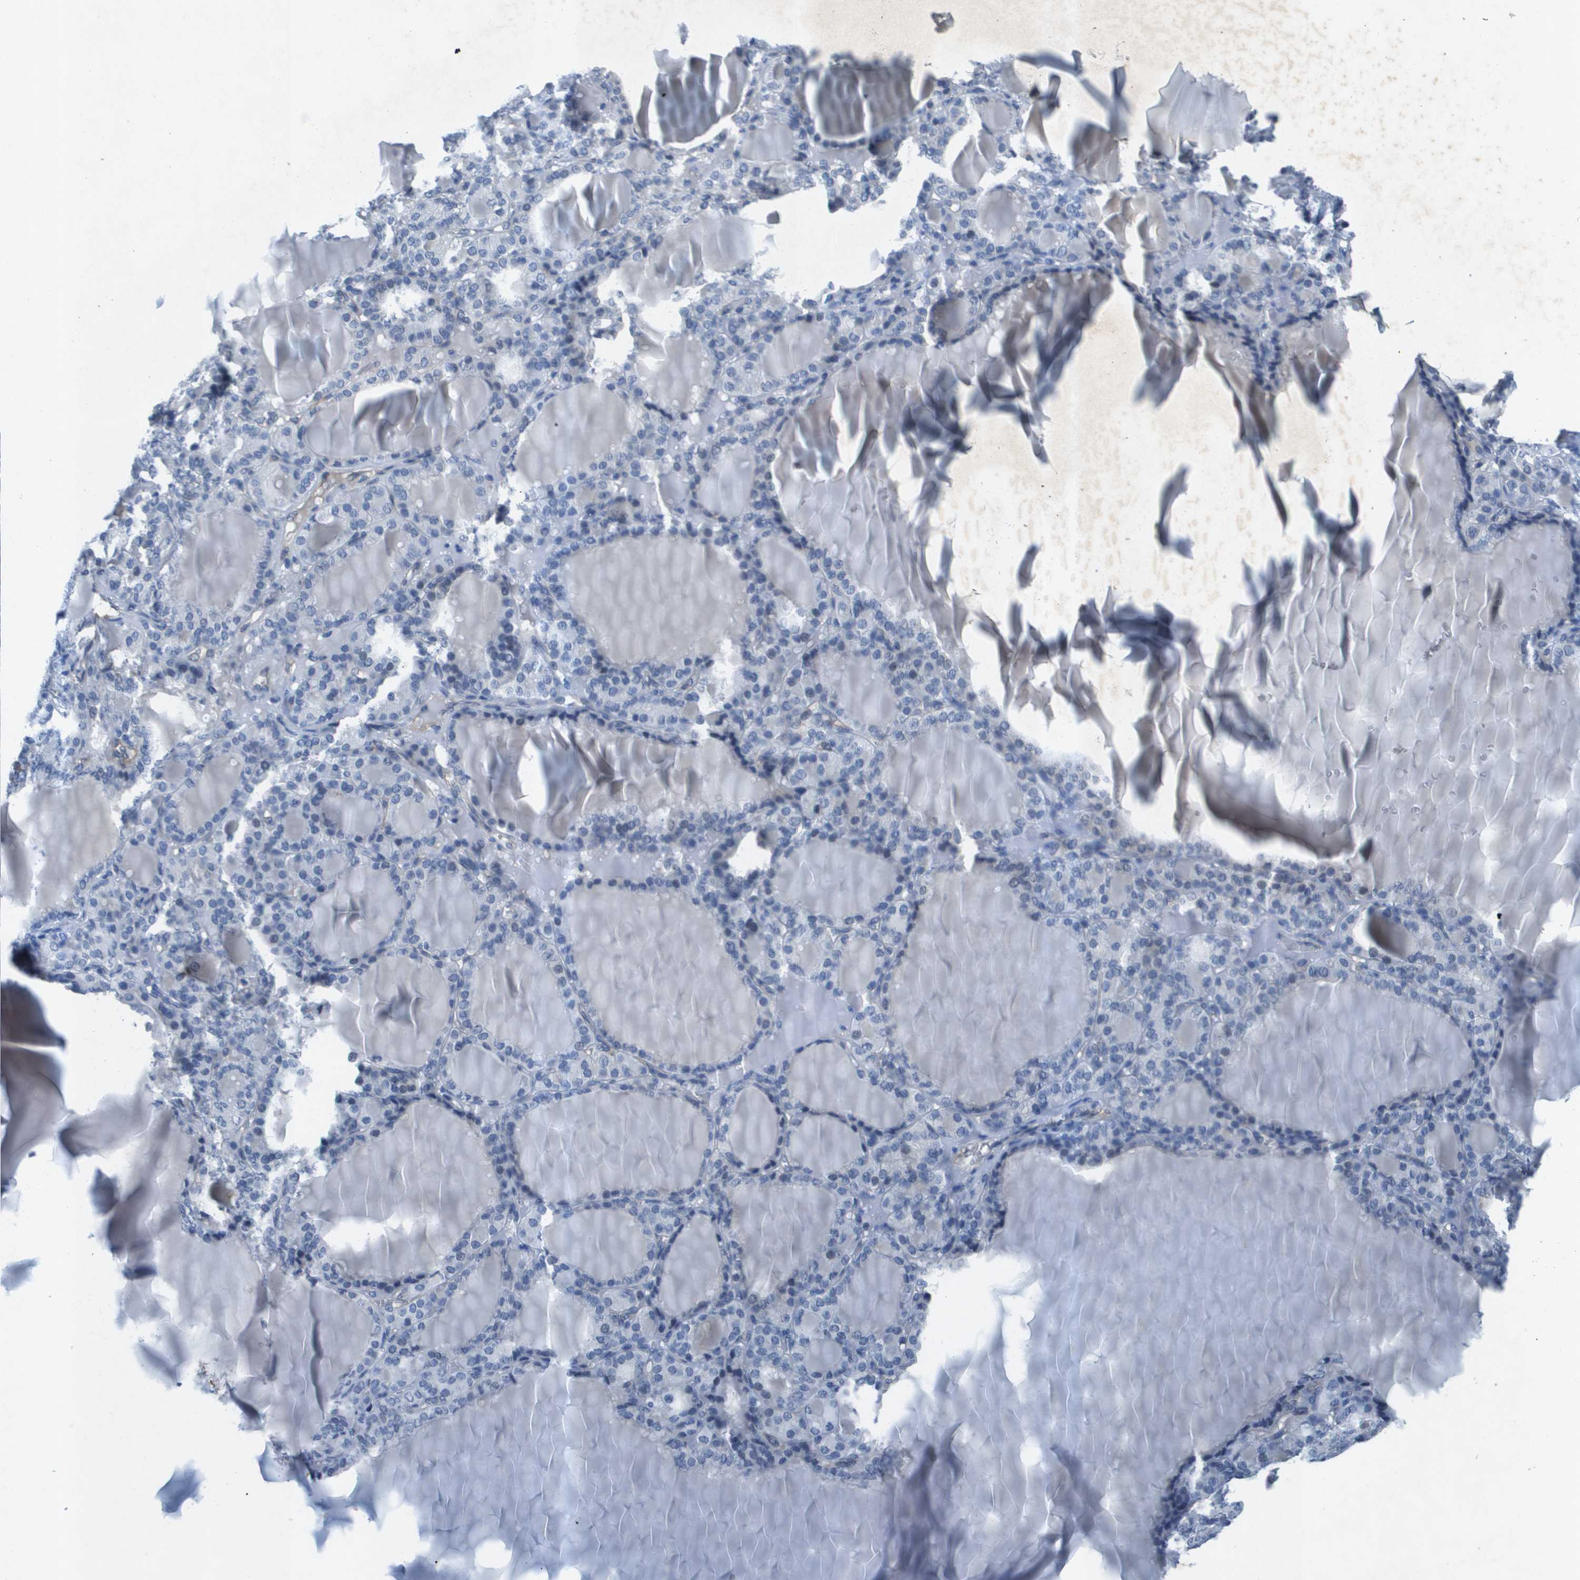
{"staining": {"intensity": "moderate", "quantity": "<25%", "location": "cytoplasmic/membranous"}, "tissue": "thyroid gland", "cell_type": "Glandular cells", "image_type": "normal", "snomed": [{"axis": "morphology", "description": "Normal tissue, NOS"}, {"axis": "topography", "description": "Thyroid gland"}], "caption": "There is low levels of moderate cytoplasmic/membranous expression in glandular cells of normal thyroid gland, as demonstrated by immunohistochemical staining (brown color).", "gene": "ITGA6", "patient": {"sex": "female", "age": 28}}